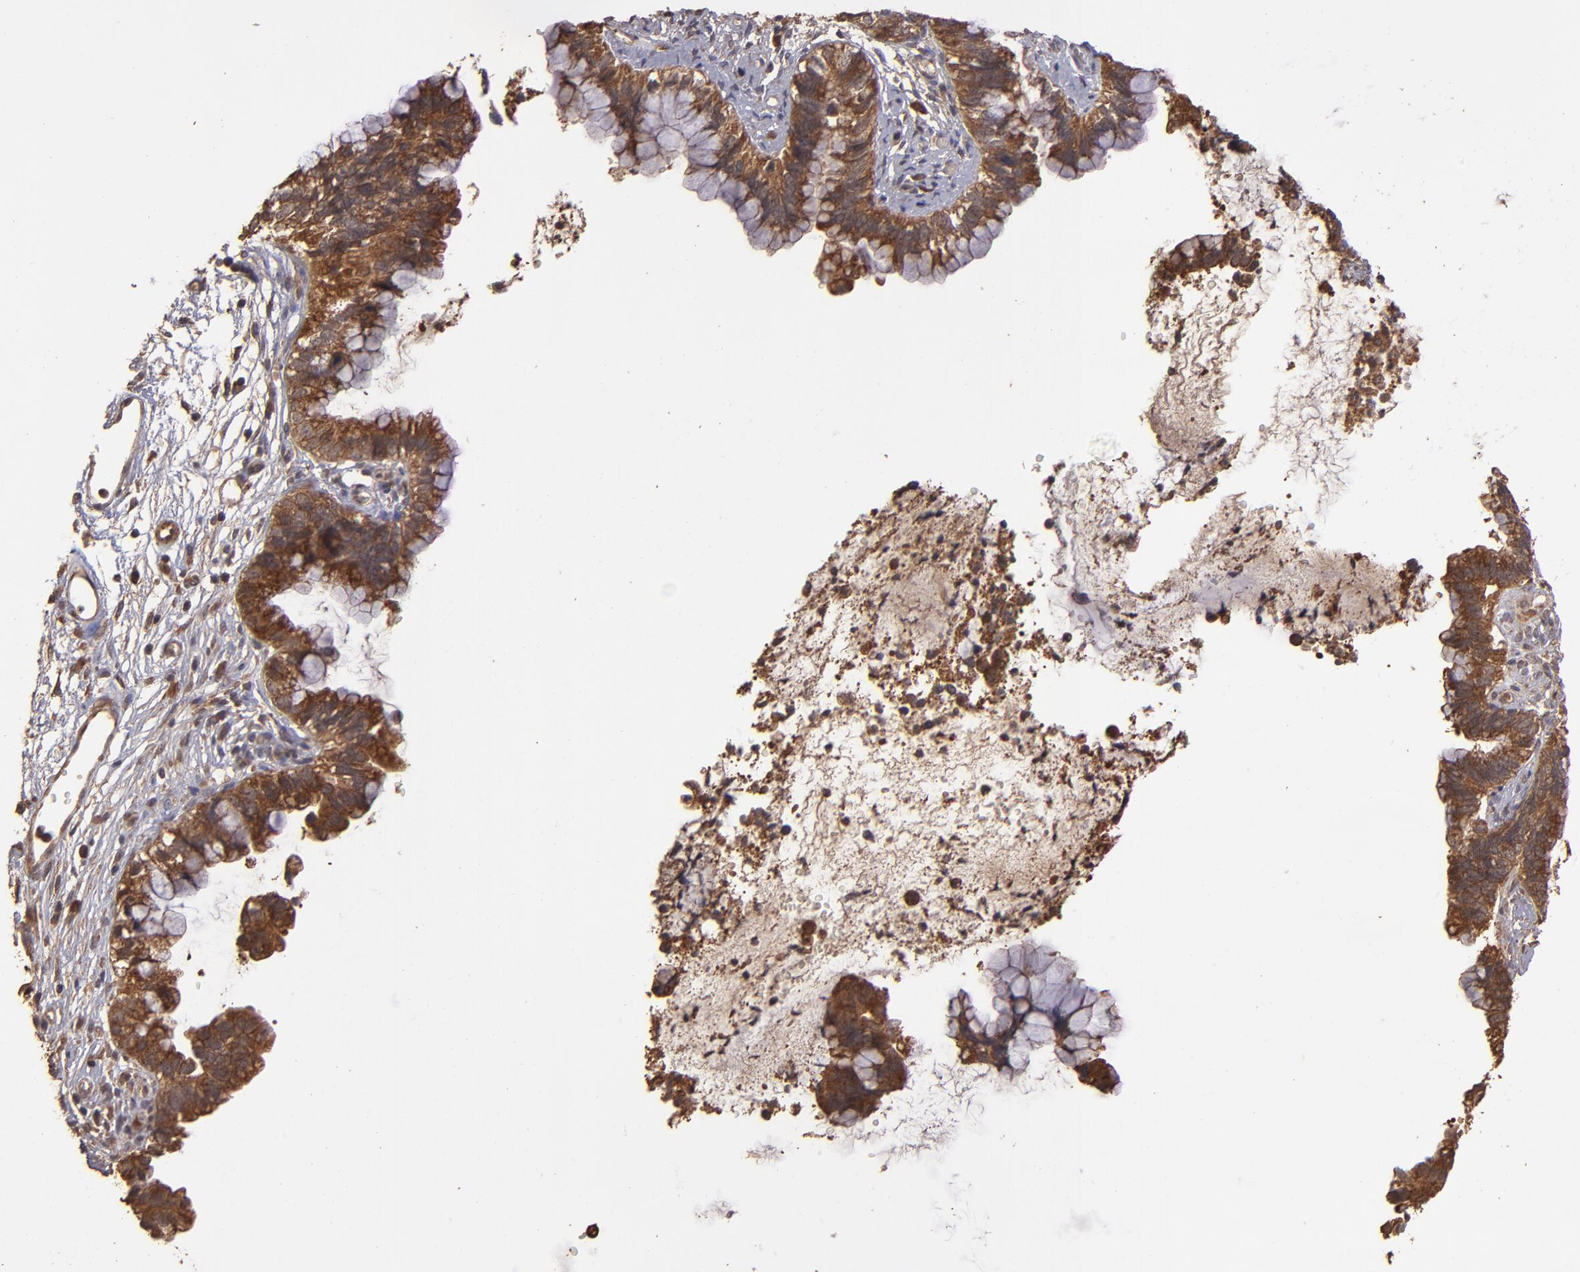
{"staining": {"intensity": "strong", "quantity": ">75%", "location": "cytoplasmic/membranous"}, "tissue": "cervical cancer", "cell_type": "Tumor cells", "image_type": "cancer", "snomed": [{"axis": "morphology", "description": "Adenocarcinoma, NOS"}, {"axis": "topography", "description": "Cervix"}], "caption": "IHC histopathology image of adenocarcinoma (cervical) stained for a protein (brown), which demonstrates high levels of strong cytoplasmic/membranous positivity in about >75% of tumor cells.", "gene": "TXNDC16", "patient": {"sex": "female", "age": 44}}